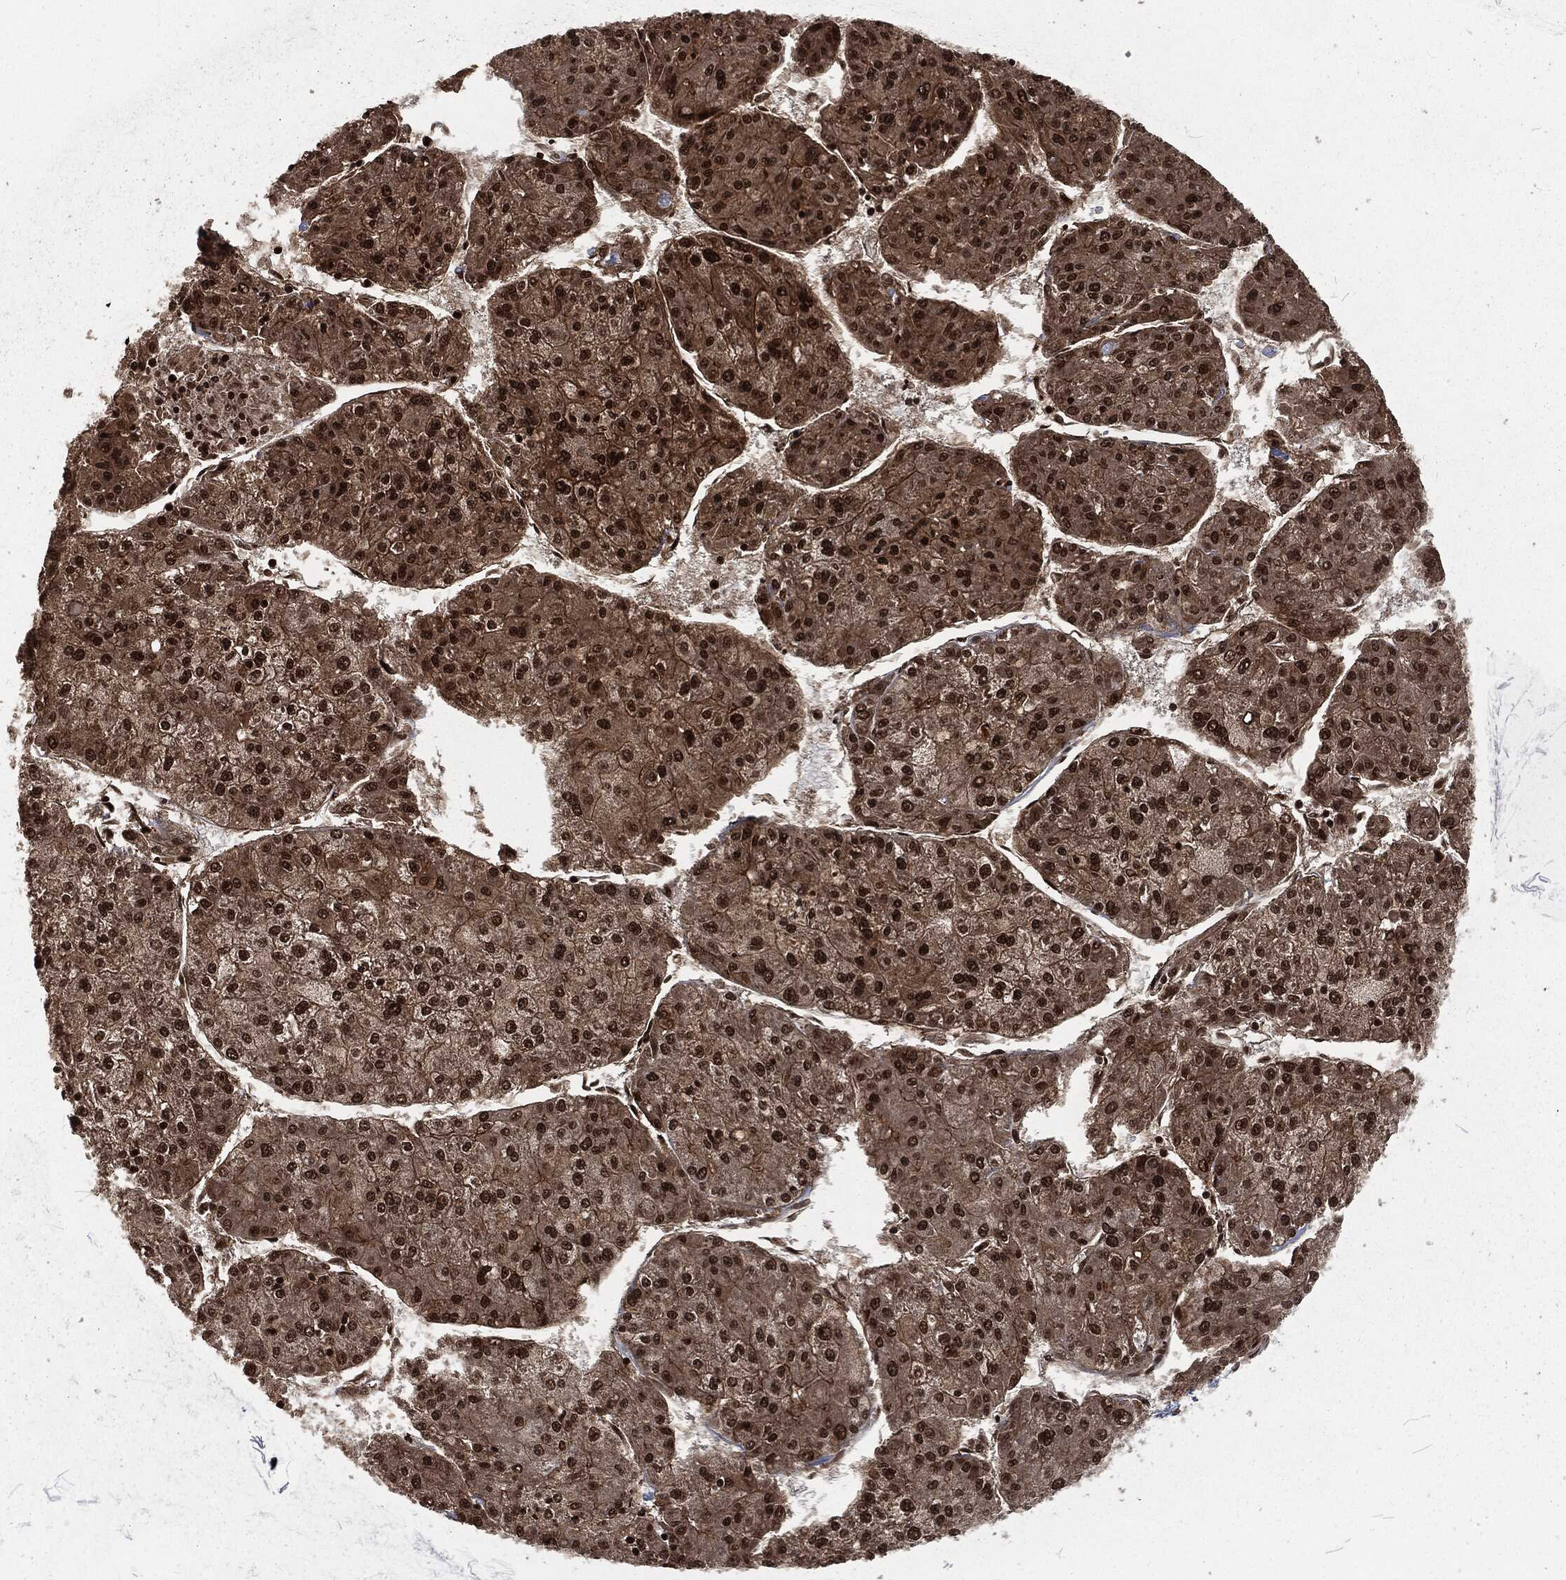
{"staining": {"intensity": "strong", "quantity": ">75%", "location": "nuclear"}, "tissue": "liver cancer", "cell_type": "Tumor cells", "image_type": "cancer", "snomed": [{"axis": "morphology", "description": "Carcinoma, Hepatocellular, NOS"}, {"axis": "topography", "description": "Liver"}], "caption": "Tumor cells display high levels of strong nuclear positivity in approximately >75% of cells in human hepatocellular carcinoma (liver).", "gene": "NGRN", "patient": {"sex": "male", "age": 43}}